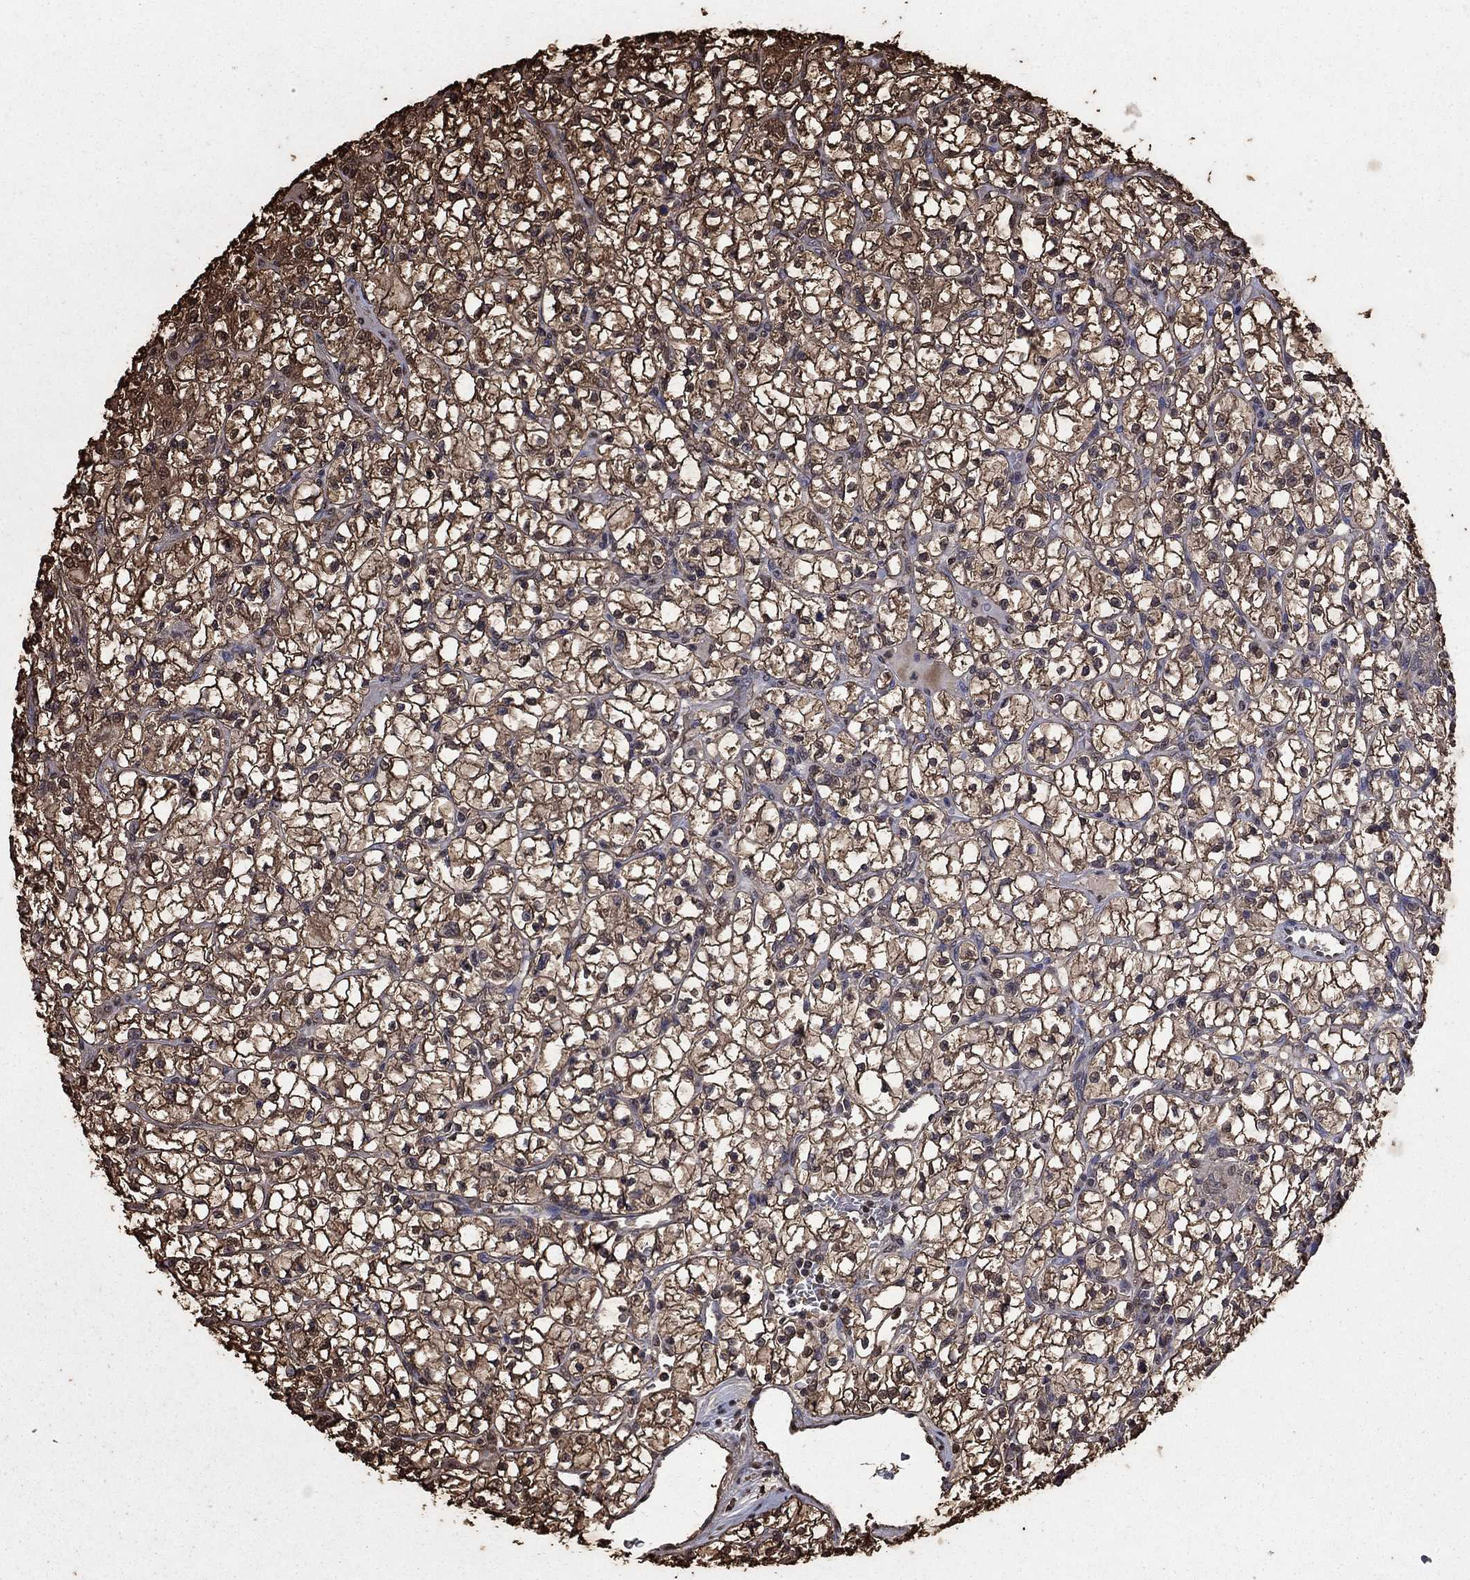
{"staining": {"intensity": "moderate", "quantity": "25%-75%", "location": "cytoplasmic/membranous,nuclear"}, "tissue": "renal cancer", "cell_type": "Tumor cells", "image_type": "cancer", "snomed": [{"axis": "morphology", "description": "Adenocarcinoma, NOS"}, {"axis": "topography", "description": "Kidney"}], "caption": "Immunohistochemical staining of human renal cancer (adenocarcinoma) demonstrates moderate cytoplasmic/membranous and nuclear protein staining in about 25%-75% of tumor cells. Immunohistochemistry (ihc) stains the protein of interest in brown and the nuclei are stained blue.", "gene": "GAPDH", "patient": {"sex": "female", "age": 64}}